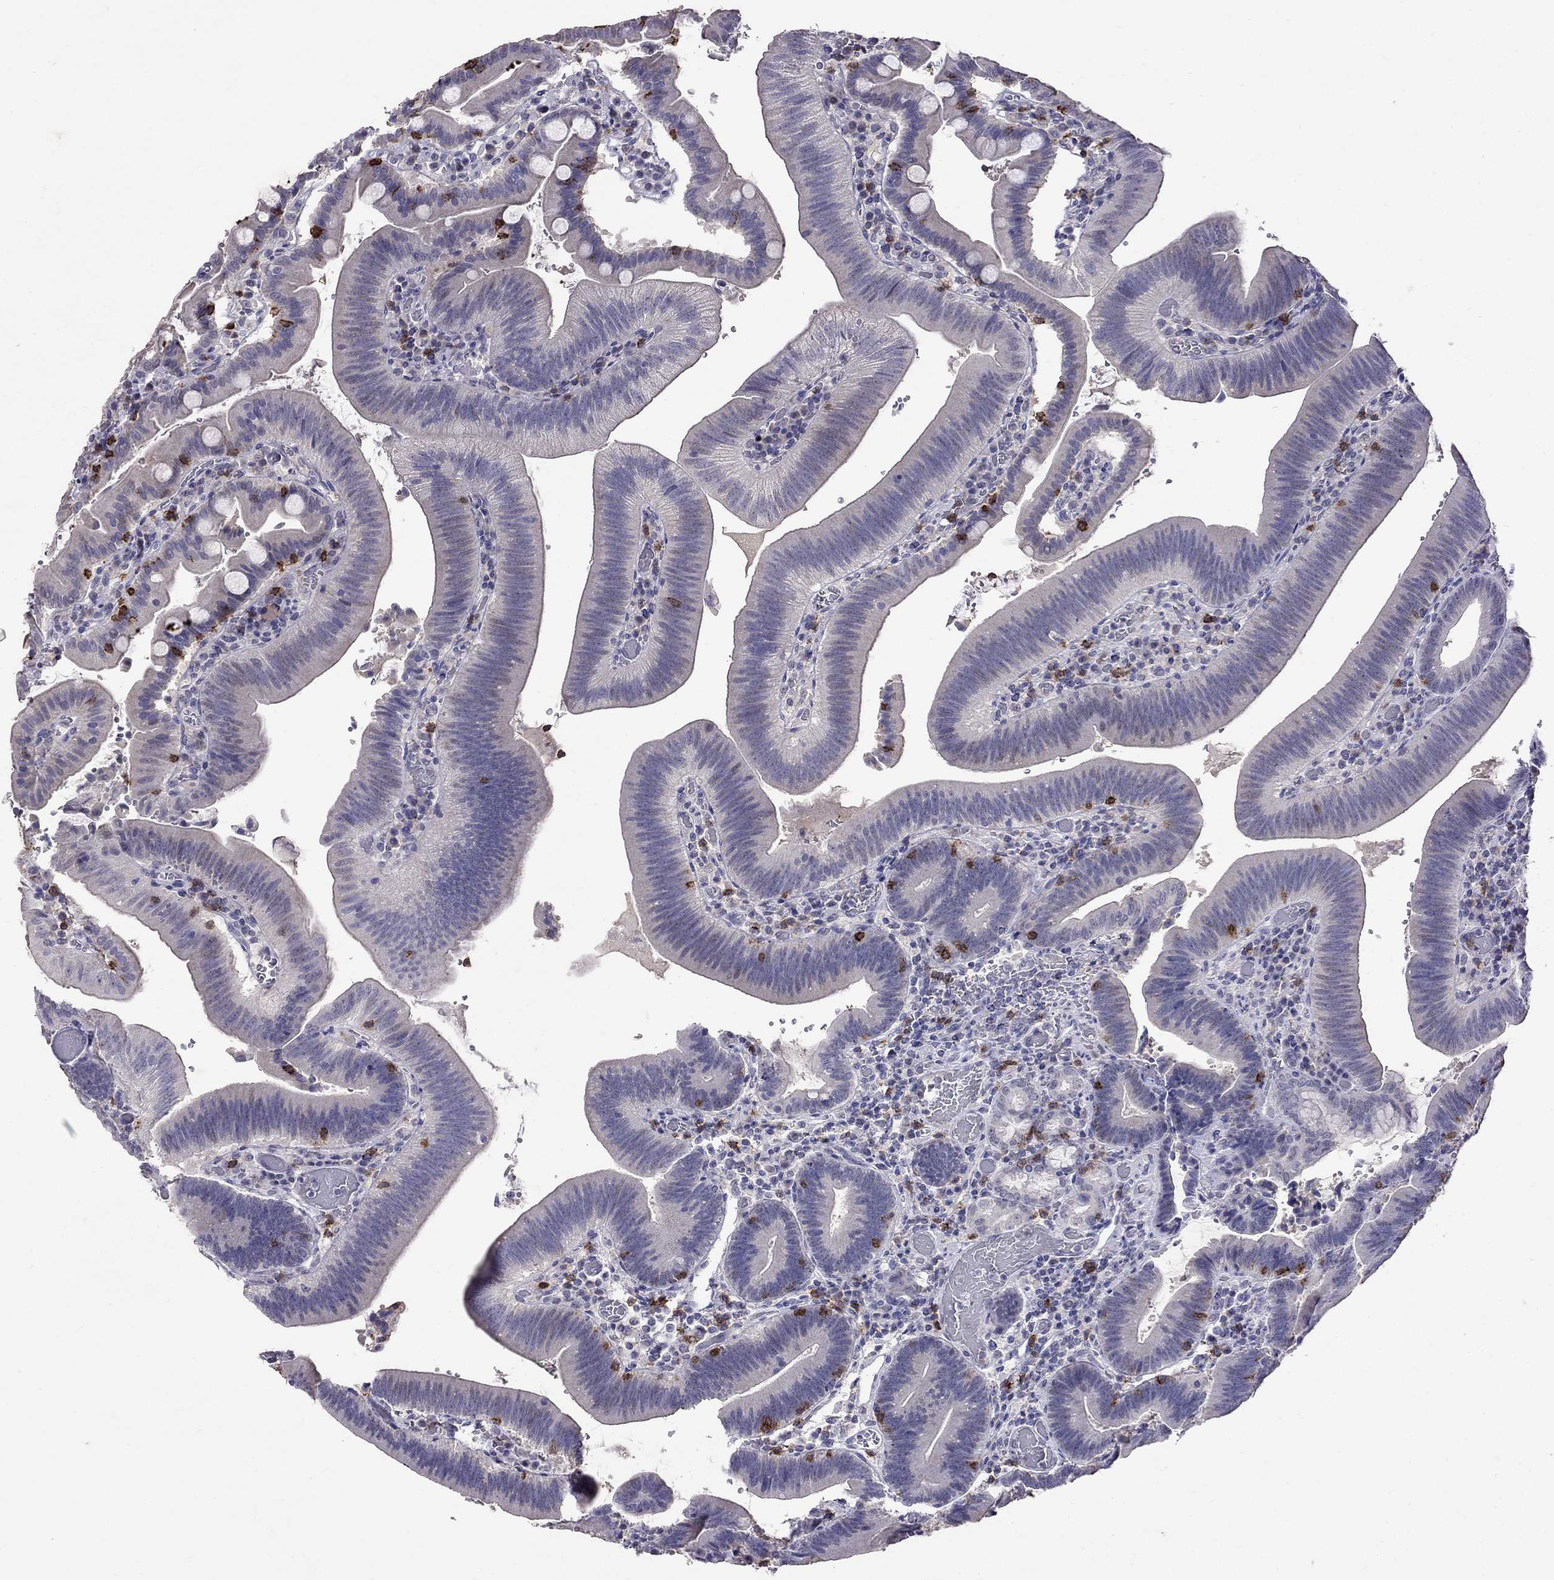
{"staining": {"intensity": "negative", "quantity": "none", "location": "none"}, "tissue": "duodenum", "cell_type": "Glandular cells", "image_type": "normal", "snomed": [{"axis": "morphology", "description": "Normal tissue, NOS"}, {"axis": "topography", "description": "Duodenum"}], "caption": "Immunohistochemical staining of benign duodenum demonstrates no significant positivity in glandular cells. (Stains: DAB (3,3'-diaminobenzidine) immunohistochemistry with hematoxylin counter stain, Microscopy: brightfield microscopy at high magnification).", "gene": "CD8B", "patient": {"sex": "female", "age": 62}}